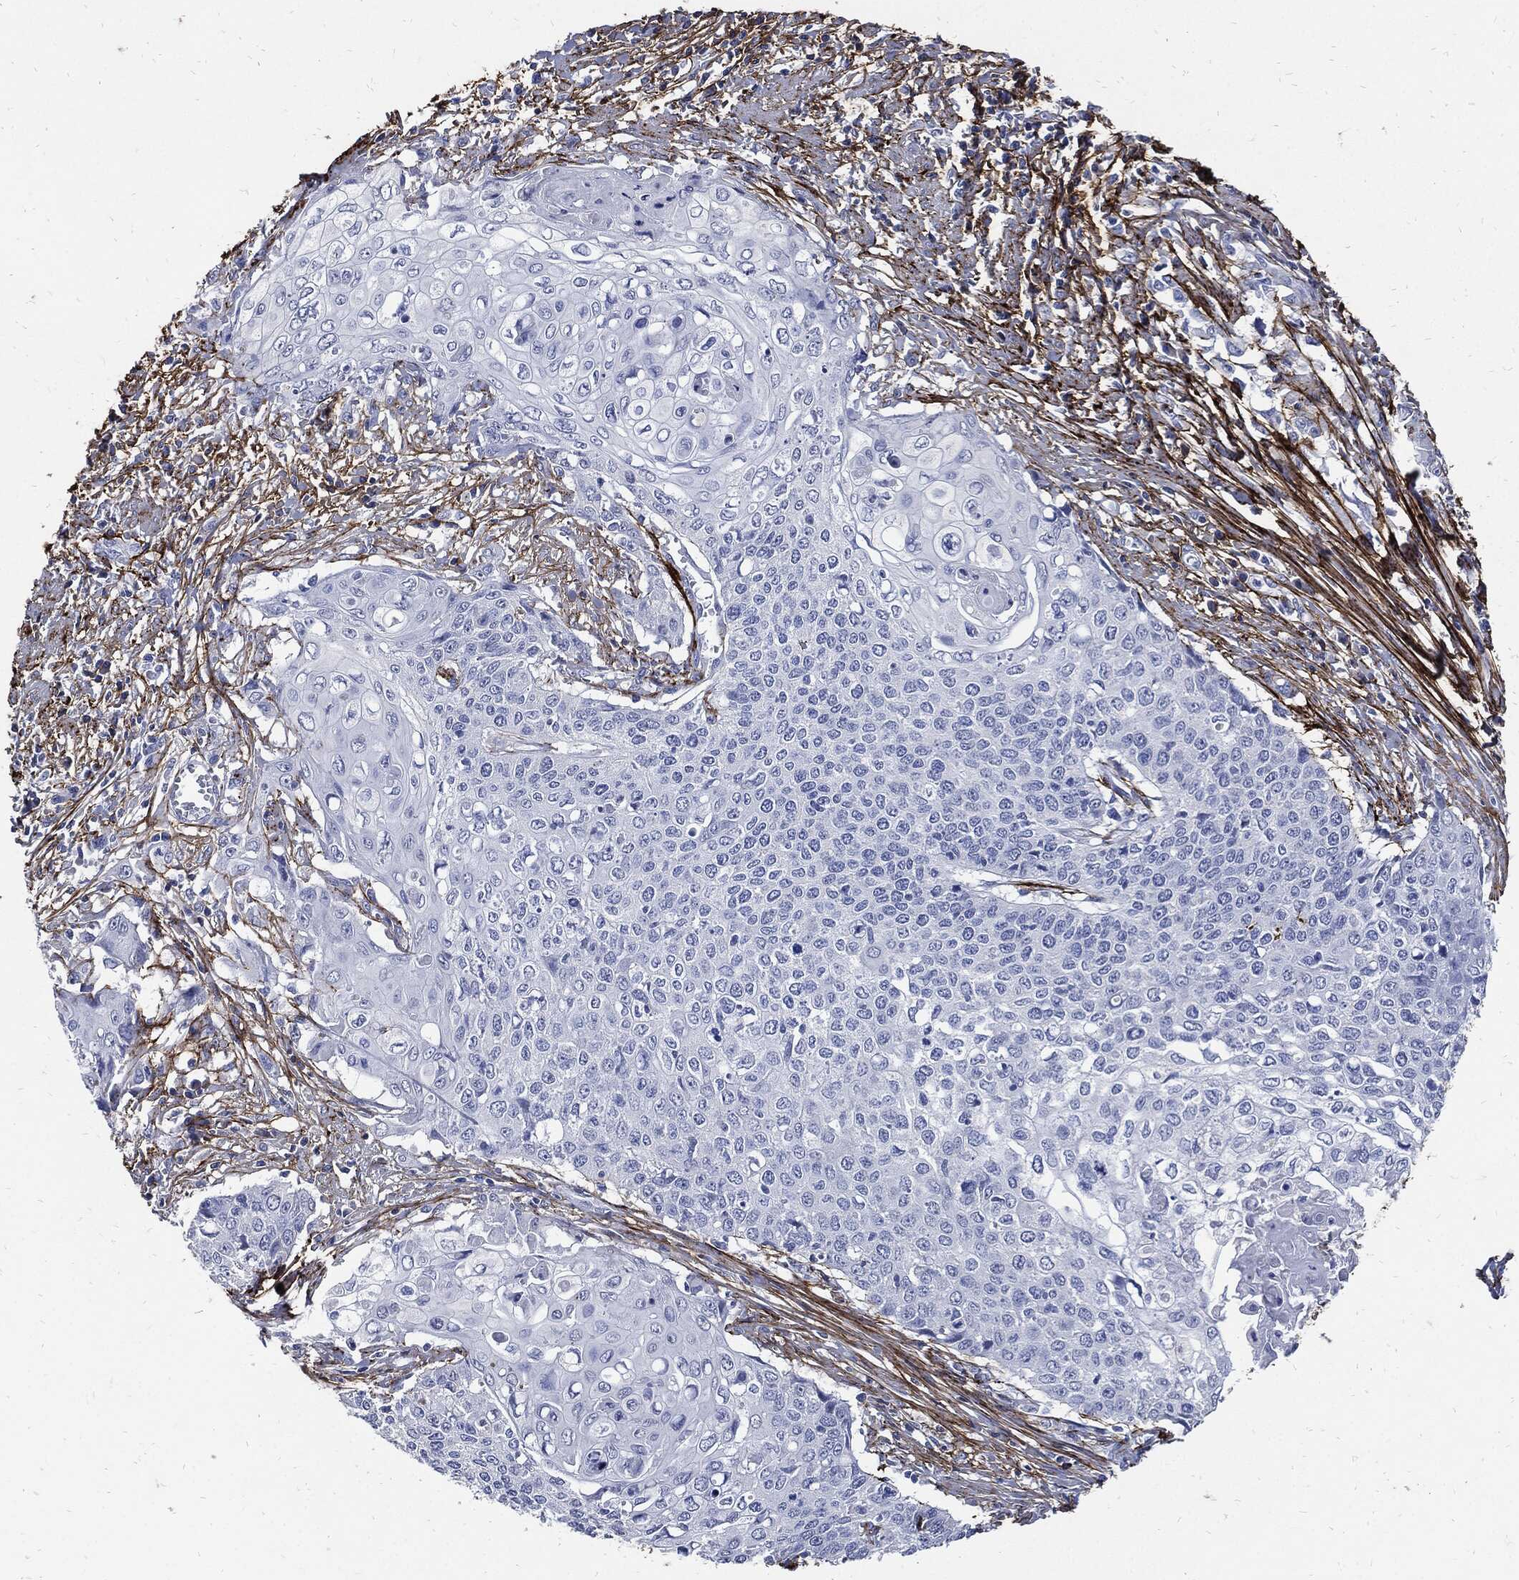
{"staining": {"intensity": "negative", "quantity": "none", "location": "none"}, "tissue": "cervical cancer", "cell_type": "Tumor cells", "image_type": "cancer", "snomed": [{"axis": "morphology", "description": "Squamous cell carcinoma, NOS"}, {"axis": "topography", "description": "Cervix"}], "caption": "Cervical squamous cell carcinoma was stained to show a protein in brown. There is no significant expression in tumor cells. Nuclei are stained in blue.", "gene": "FBN1", "patient": {"sex": "female", "age": 39}}